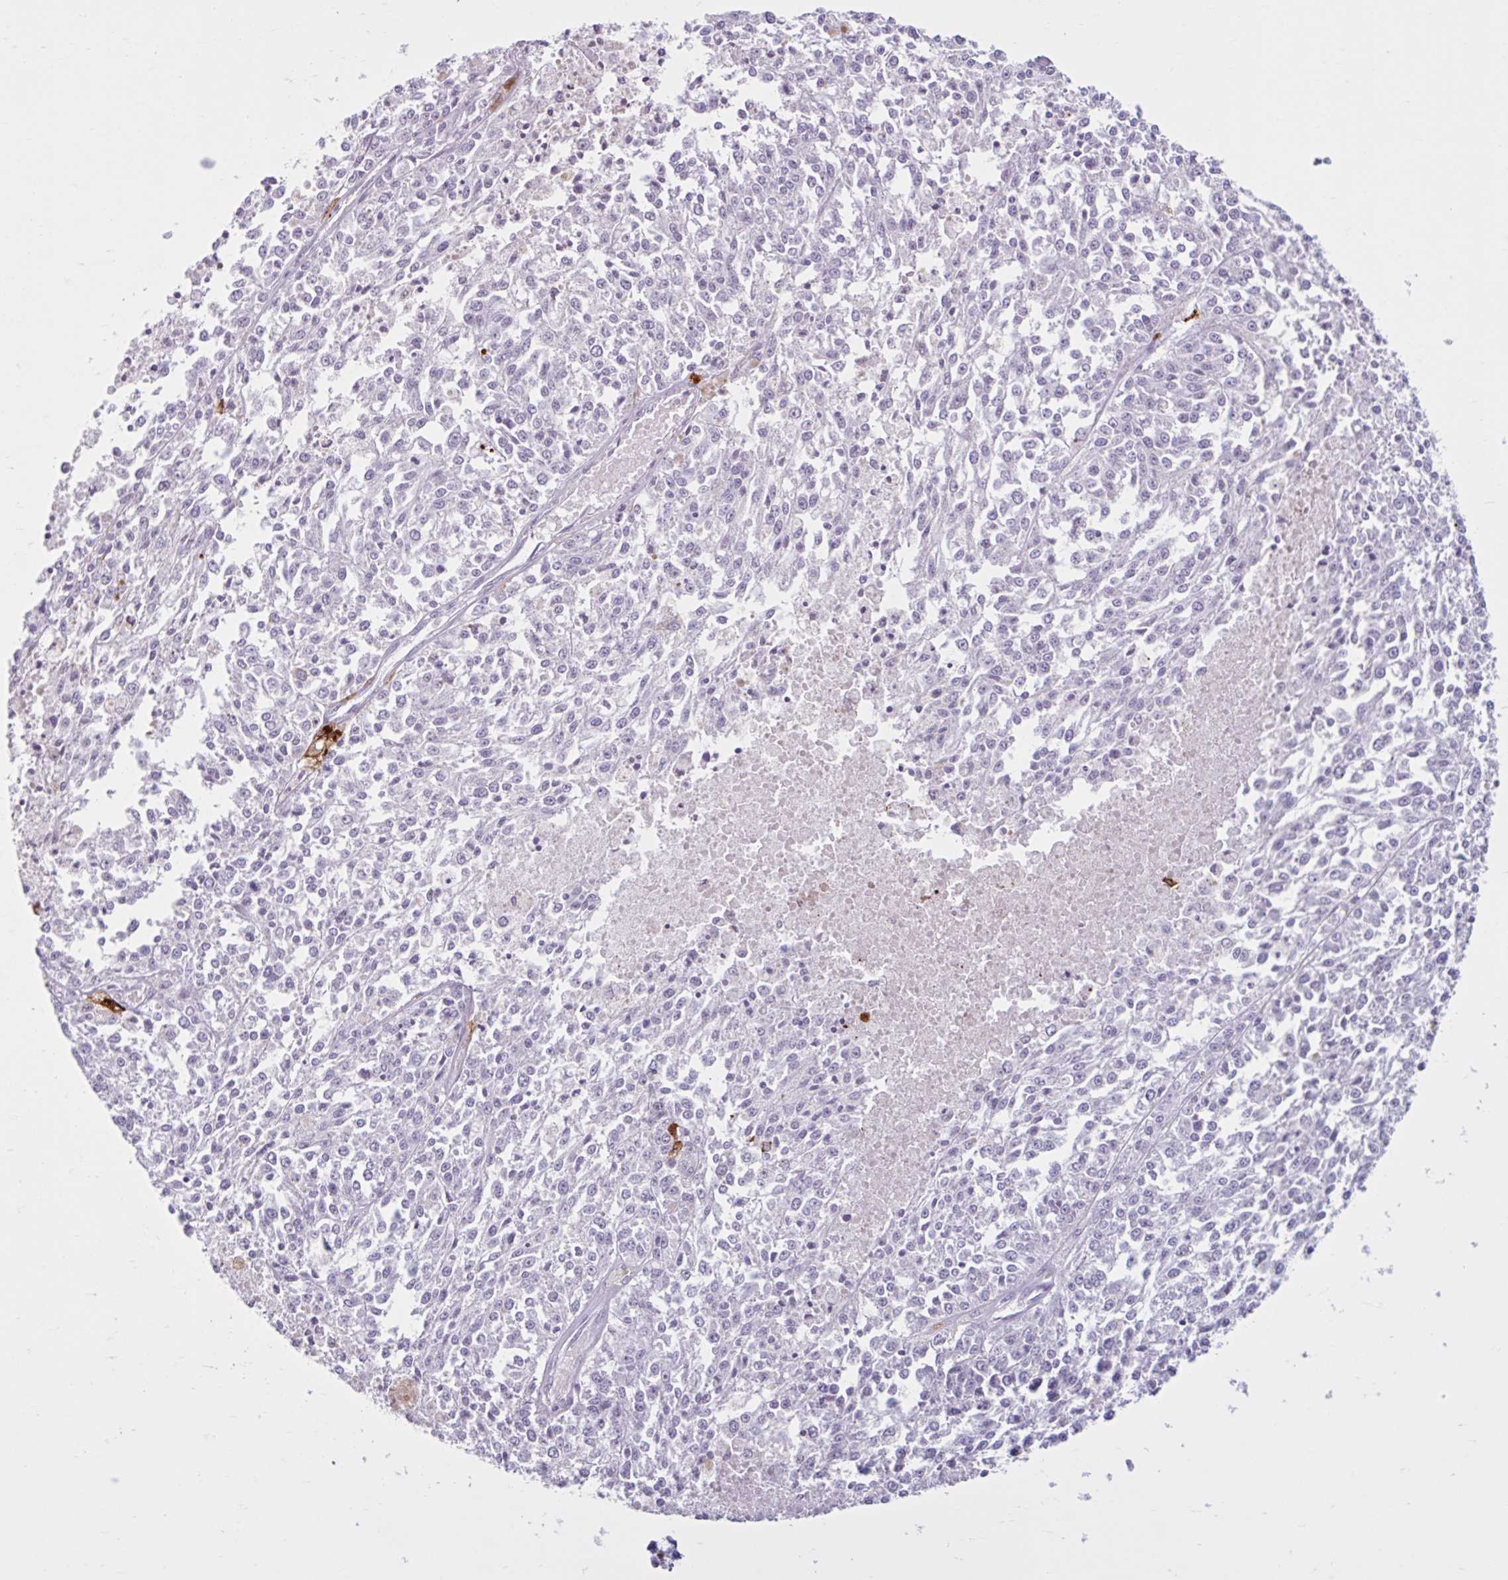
{"staining": {"intensity": "negative", "quantity": "none", "location": "none"}, "tissue": "melanoma", "cell_type": "Tumor cells", "image_type": "cancer", "snomed": [{"axis": "morphology", "description": "Malignant melanoma, NOS"}, {"axis": "topography", "description": "Skin"}], "caption": "Protein analysis of malignant melanoma demonstrates no significant expression in tumor cells.", "gene": "CEP120", "patient": {"sex": "female", "age": 64}}